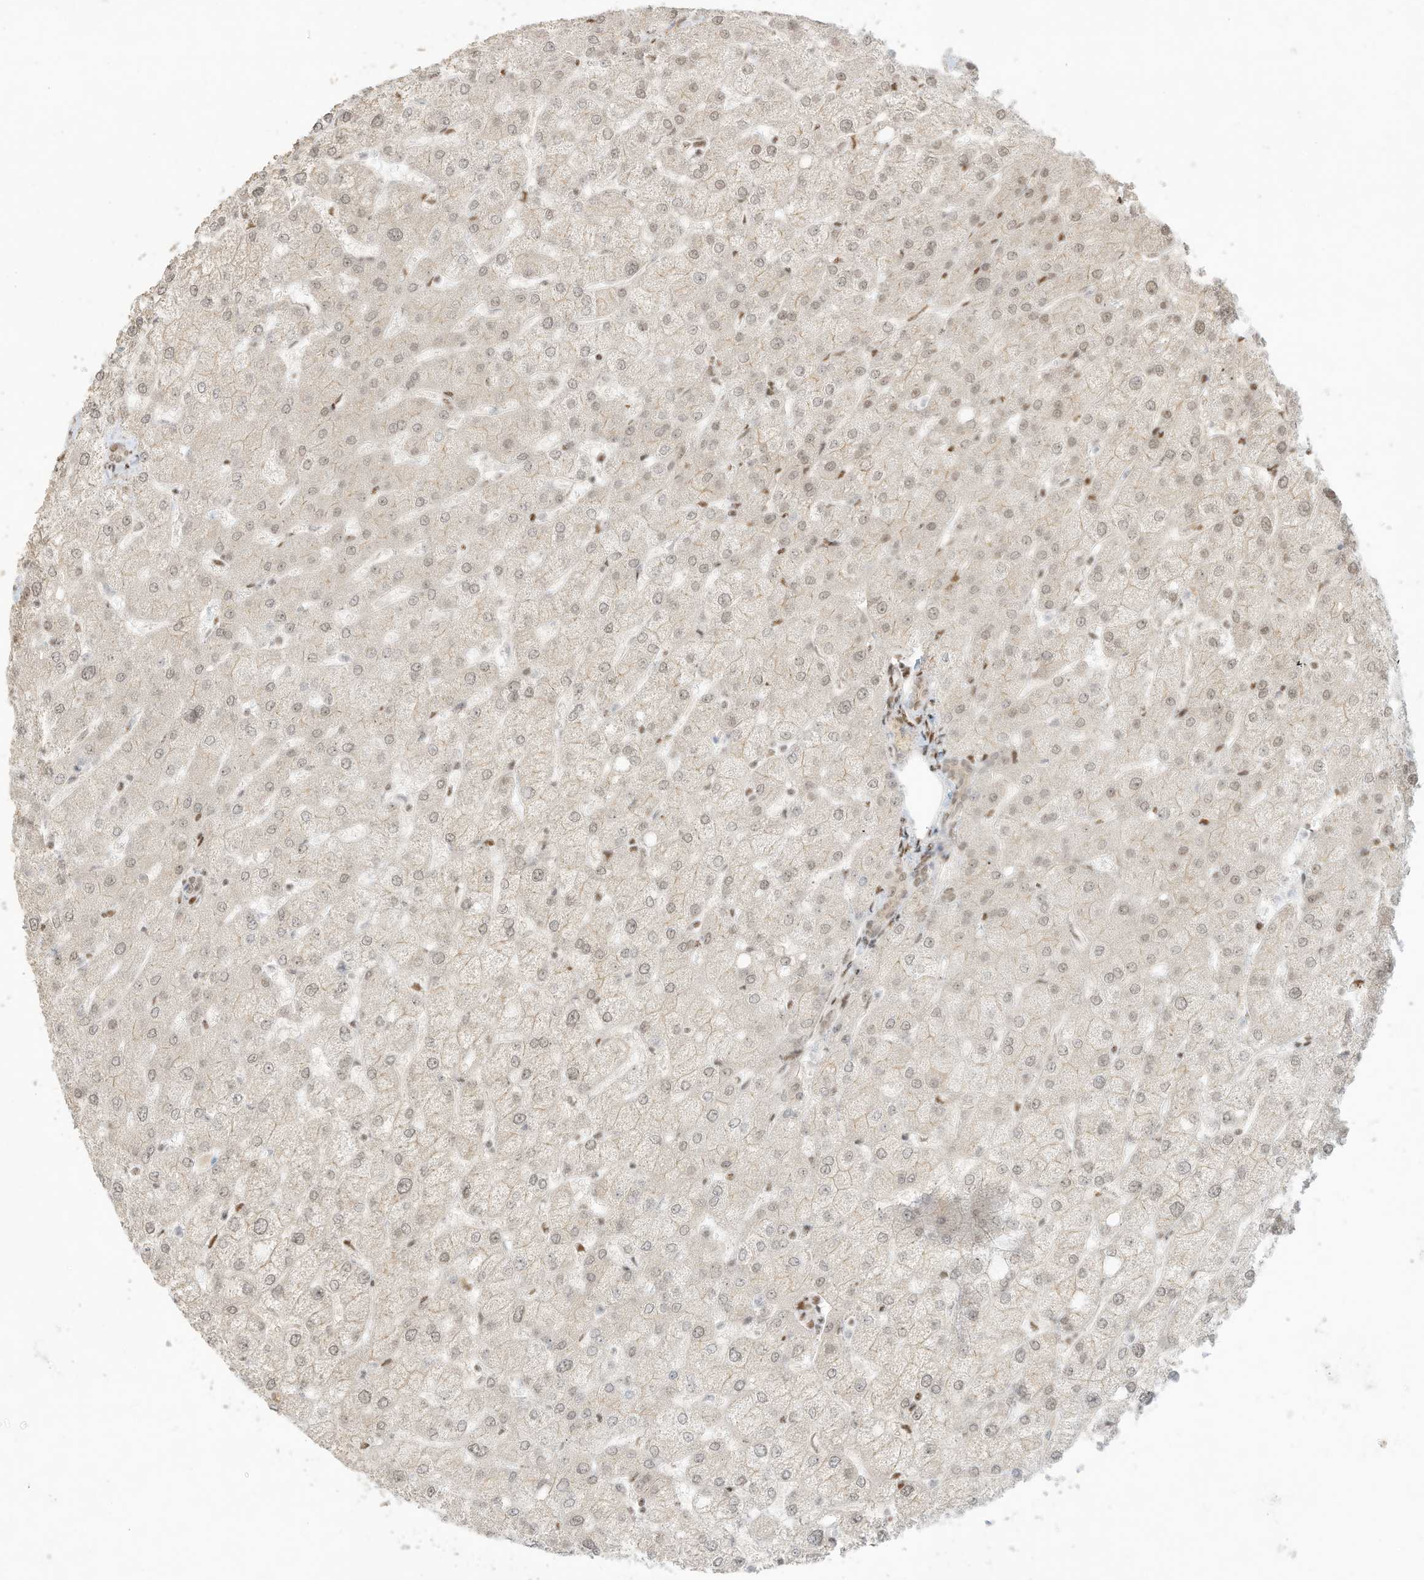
{"staining": {"intensity": "negative", "quantity": "none", "location": "none"}, "tissue": "liver", "cell_type": "Cholangiocytes", "image_type": "normal", "snomed": [{"axis": "morphology", "description": "Normal tissue, NOS"}, {"axis": "topography", "description": "Liver"}], "caption": "There is no significant expression in cholangiocytes of liver. (DAB (3,3'-diaminobenzidine) immunohistochemistry (IHC), high magnification).", "gene": "NHSL1", "patient": {"sex": "female", "age": 54}}